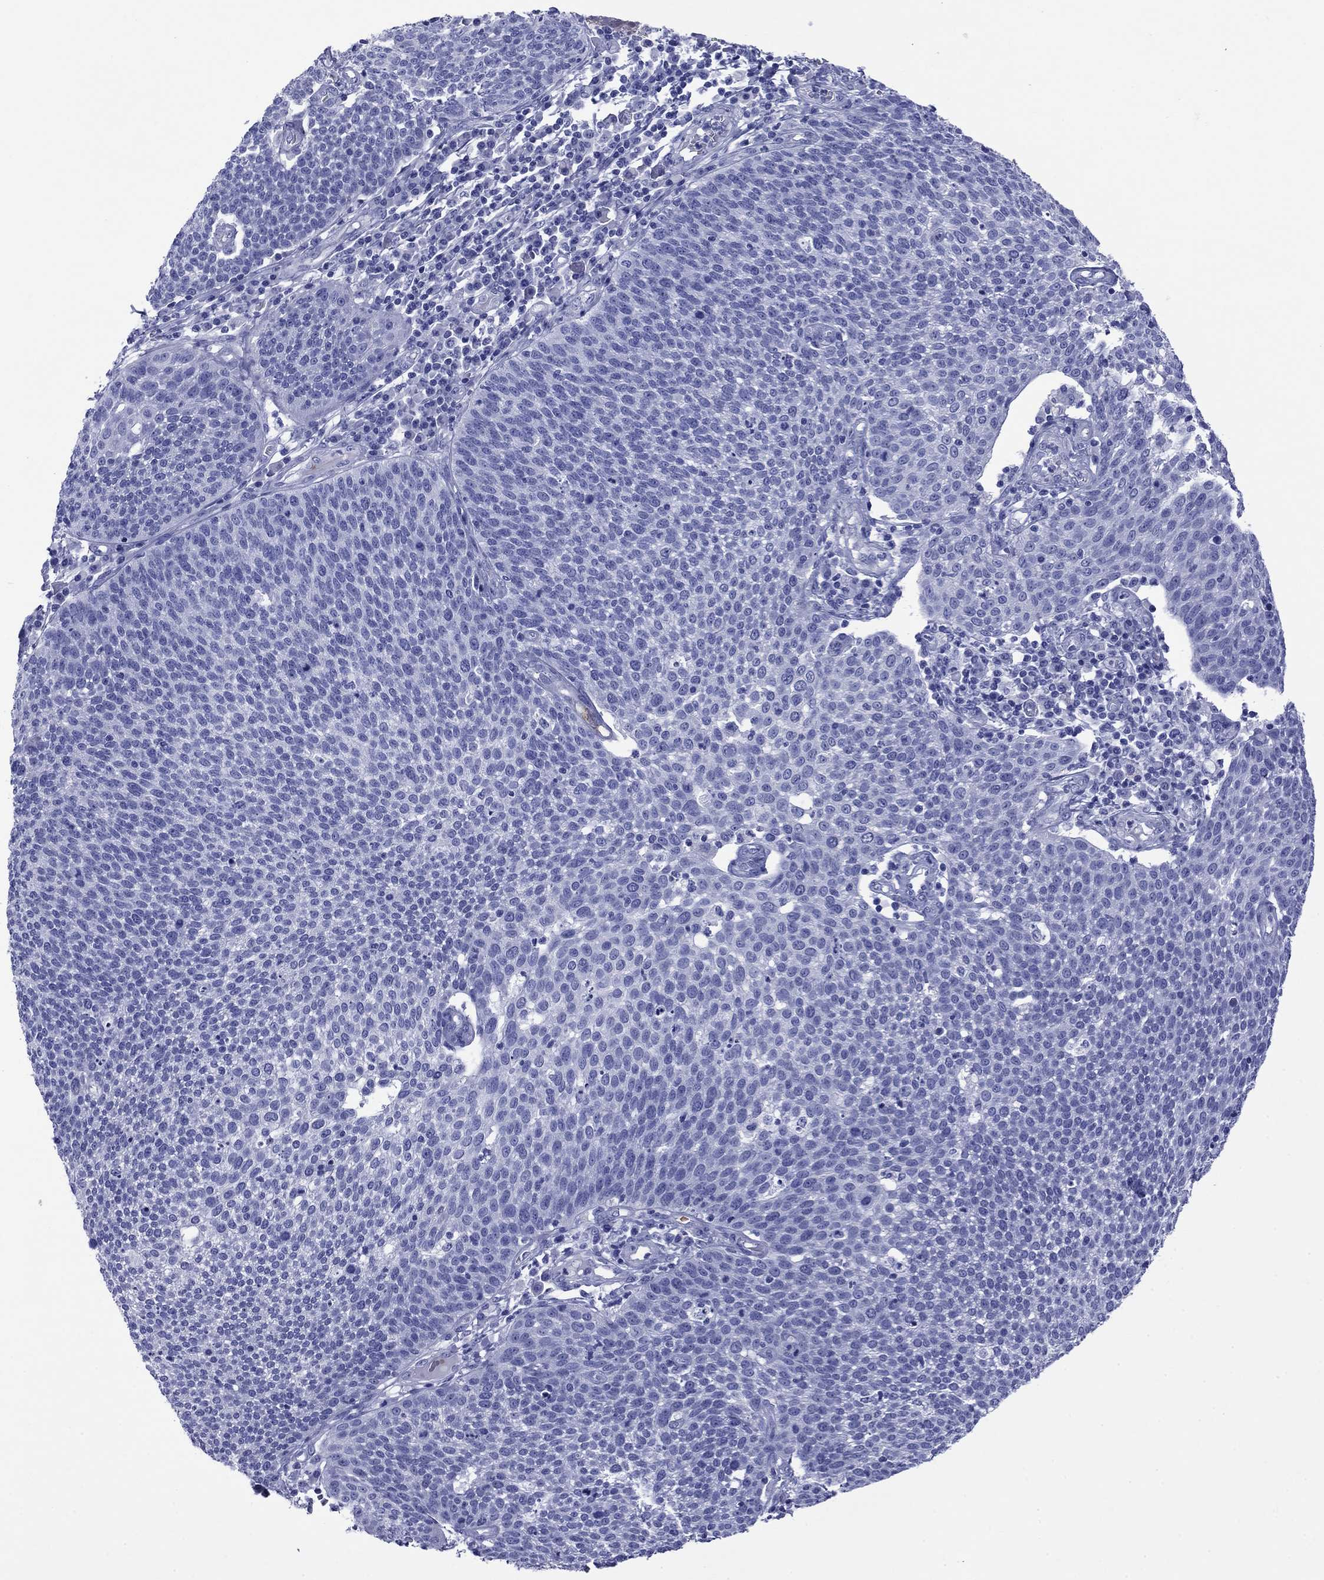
{"staining": {"intensity": "negative", "quantity": "none", "location": "none"}, "tissue": "cervical cancer", "cell_type": "Tumor cells", "image_type": "cancer", "snomed": [{"axis": "morphology", "description": "Squamous cell carcinoma, NOS"}, {"axis": "topography", "description": "Cervix"}], "caption": "There is no significant expression in tumor cells of cervical cancer.", "gene": "ROM1", "patient": {"sex": "female", "age": 34}}